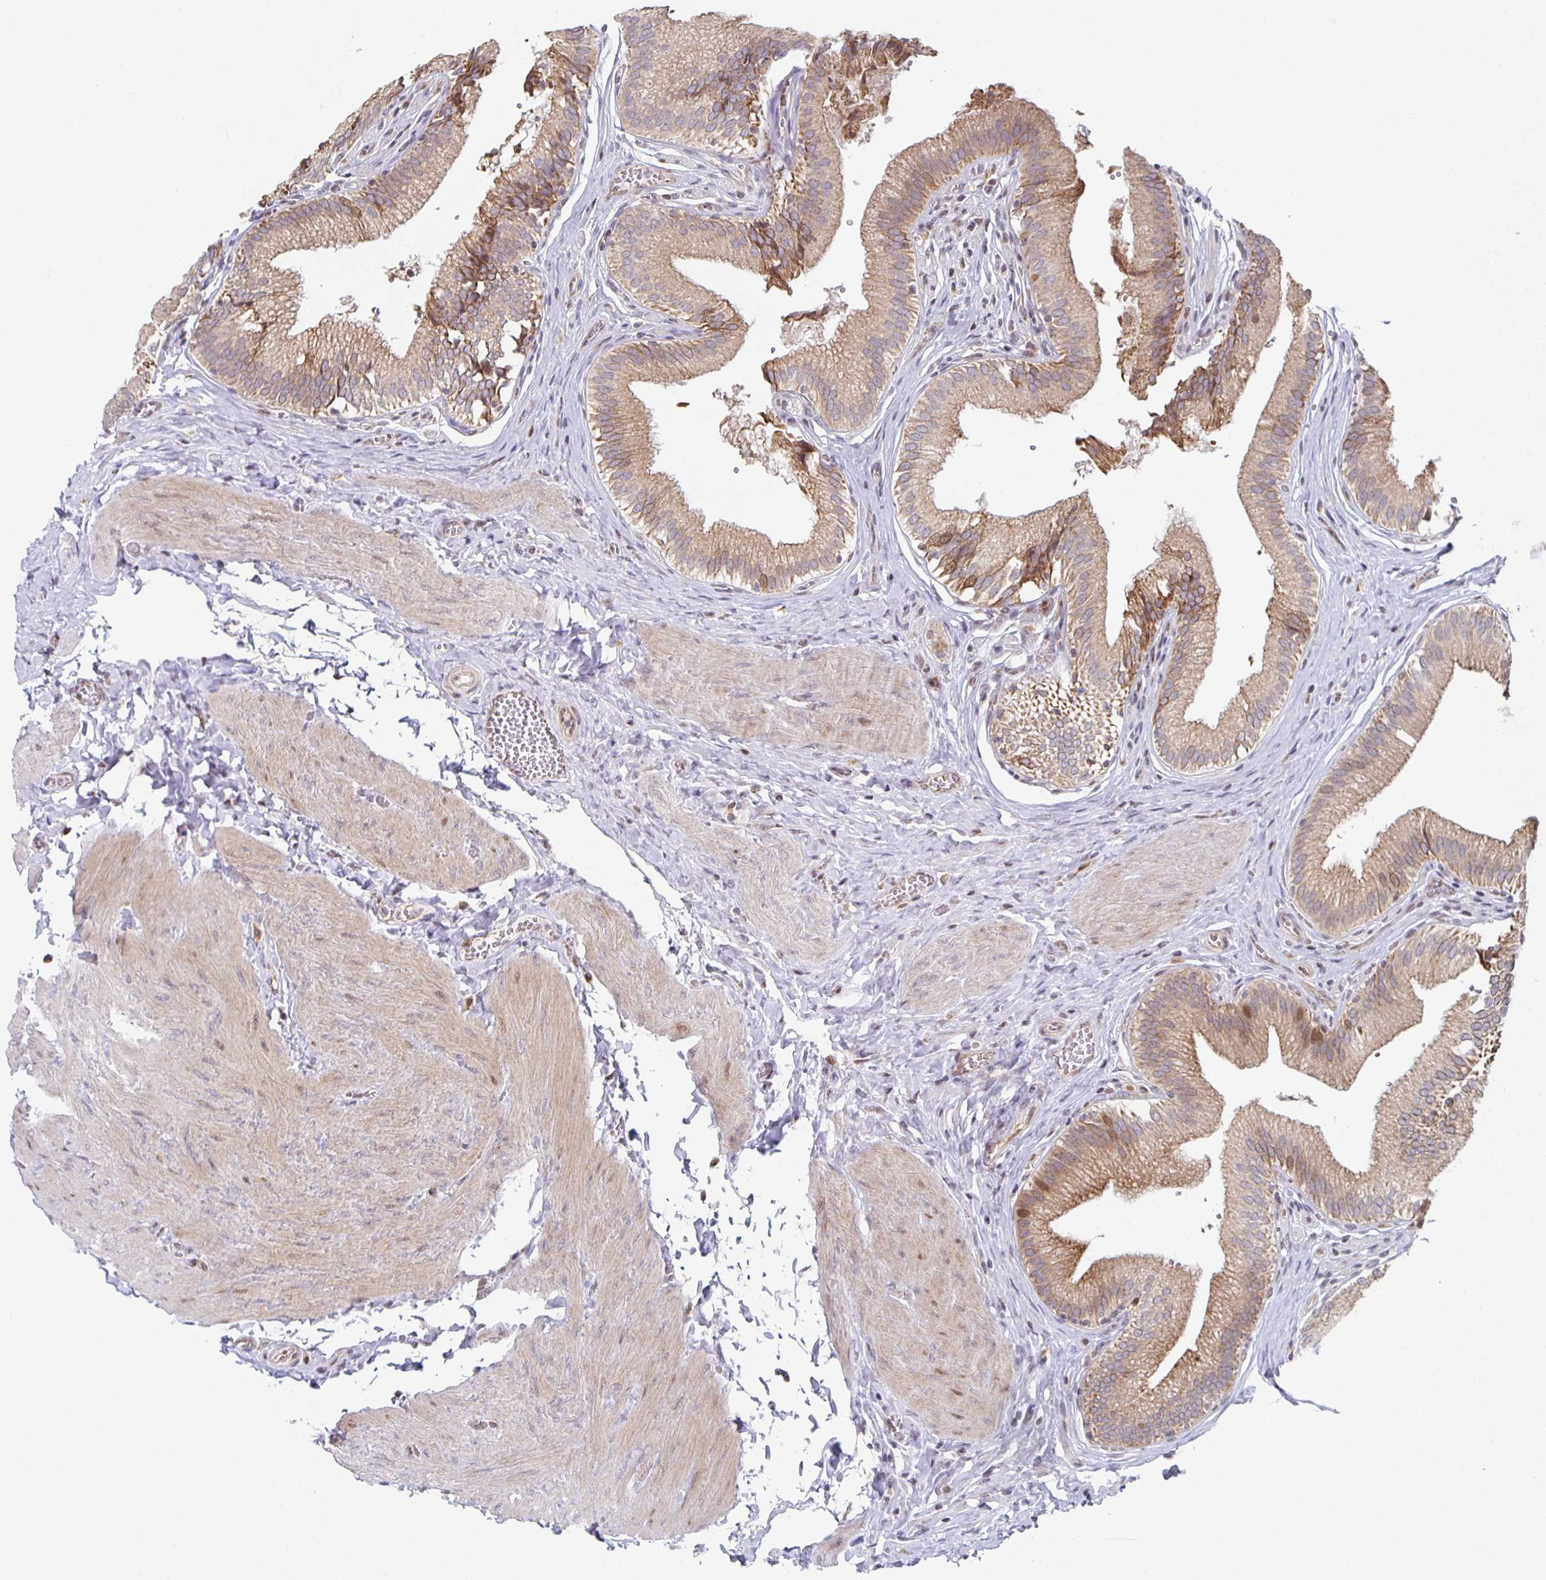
{"staining": {"intensity": "moderate", "quantity": ">75%", "location": "cytoplasmic/membranous,nuclear"}, "tissue": "gallbladder", "cell_type": "Glandular cells", "image_type": "normal", "snomed": [{"axis": "morphology", "description": "Normal tissue, NOS"}, {"axis": "topography", "description": "Gallbladder"}, {"axis": "topography", "description": "Peripheral nerve tissue"}], "caption": "Gallbladder stained for a protein displays moderate cytoplasmic/membranous,nuclear positivity in glandular cells.", "gene": "HCFC1R1", "patient": {"sex": "male", "age": 17}}